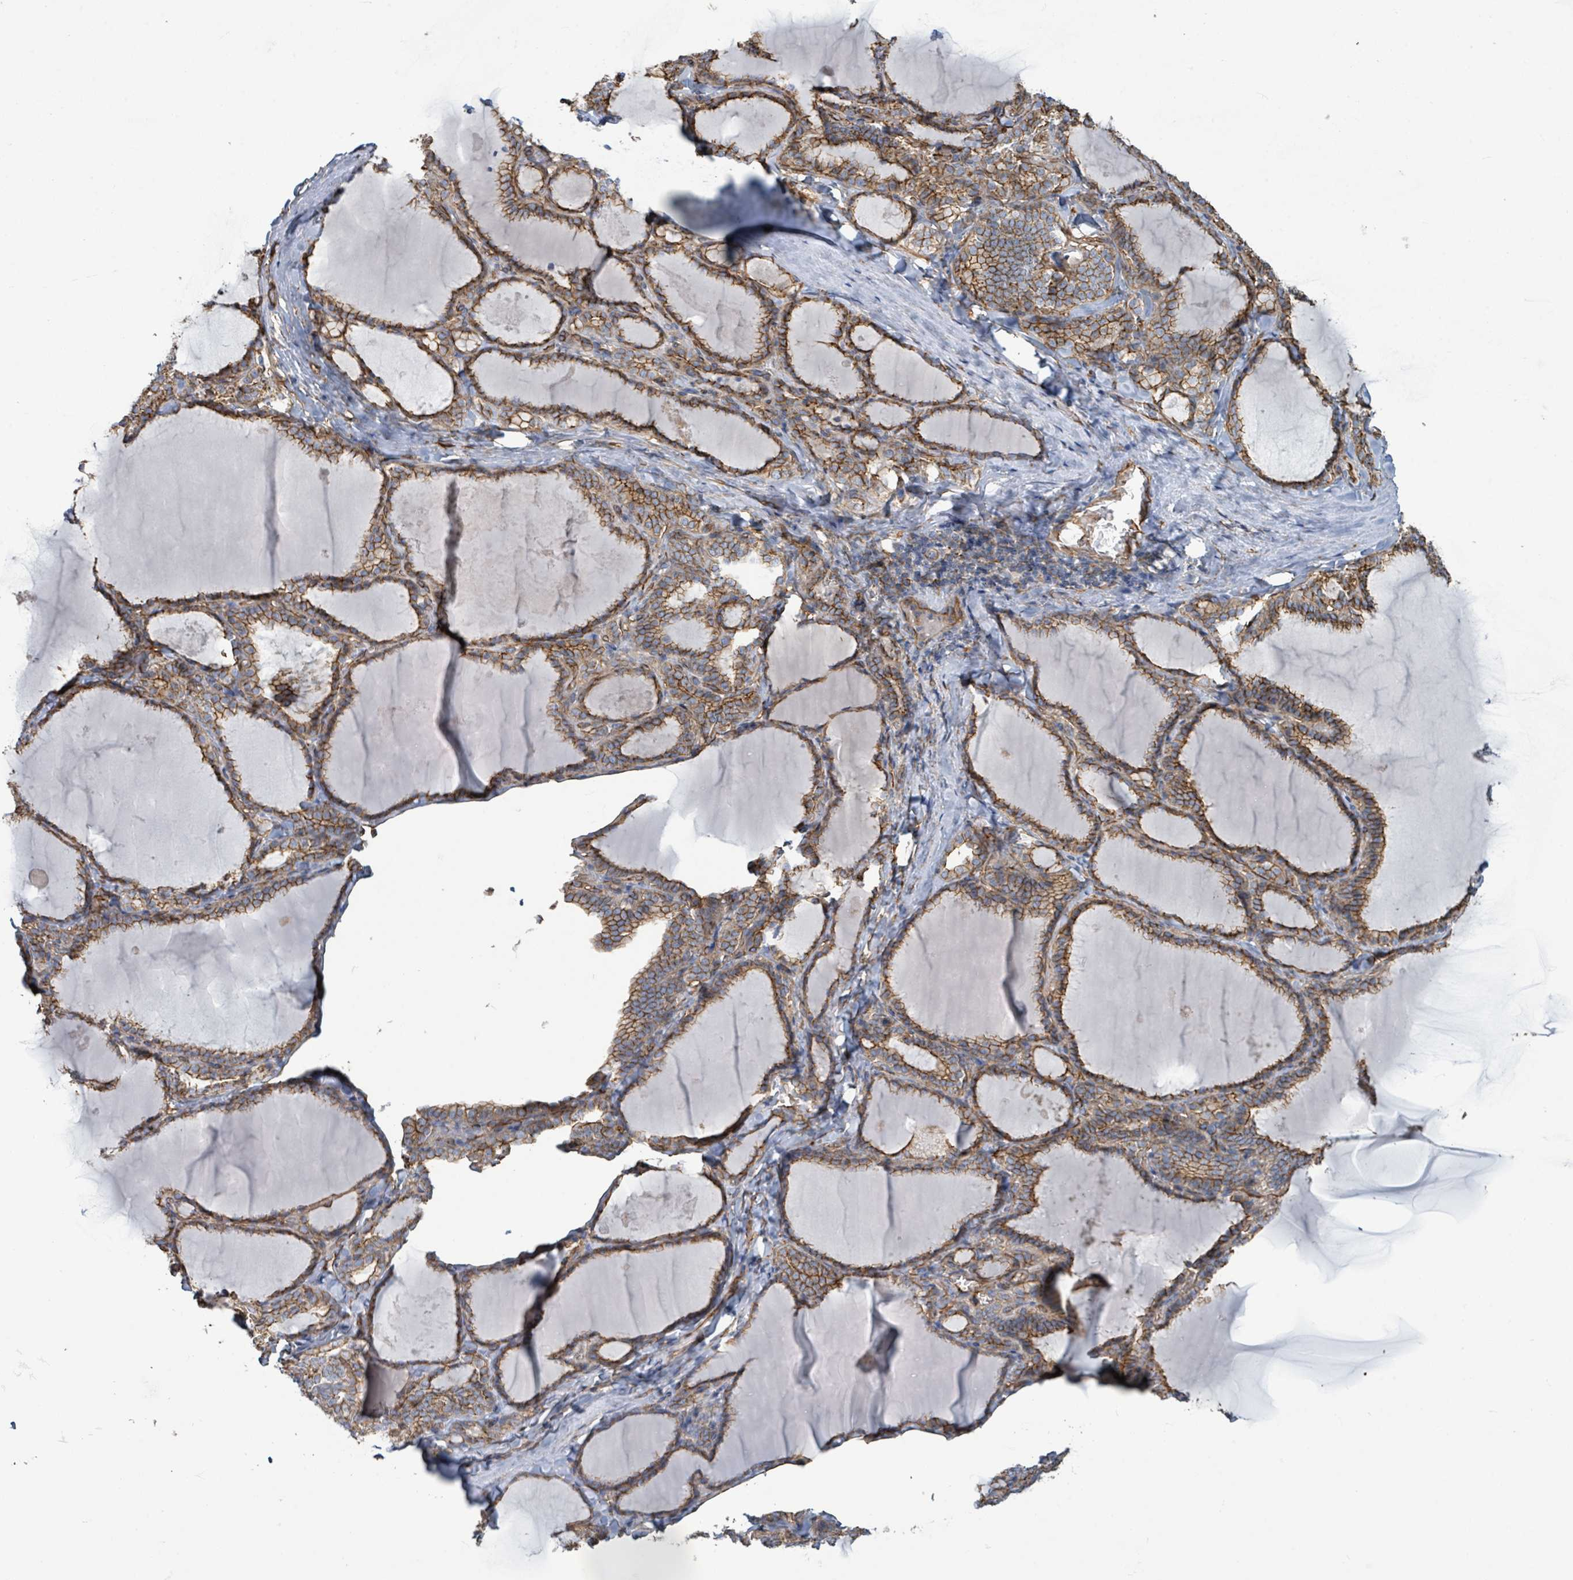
{"staining": {"intensity": "moderate", "quantity": ">75%", "location": "cytoplasmic/membranous"}, "tissue": "thyroid gland", "cell_type": "Glandular cells", "image_type": "normal", "snomed": [{"axis": "morphology", "description": "Normal tissue, NOS"}, {"axis": "topography", "description": "Thyroid gland"}], "caption": "Protein analysis of unremarkable thyroid gland demonstrates moderate cytoplasmic/membranous expression in approximately >75% of glandular cells. (DAB IHC with brightfield microscopy, high magnification).", "gene": "LDOC1", "patient": {"sex": "female", "age": 31}}